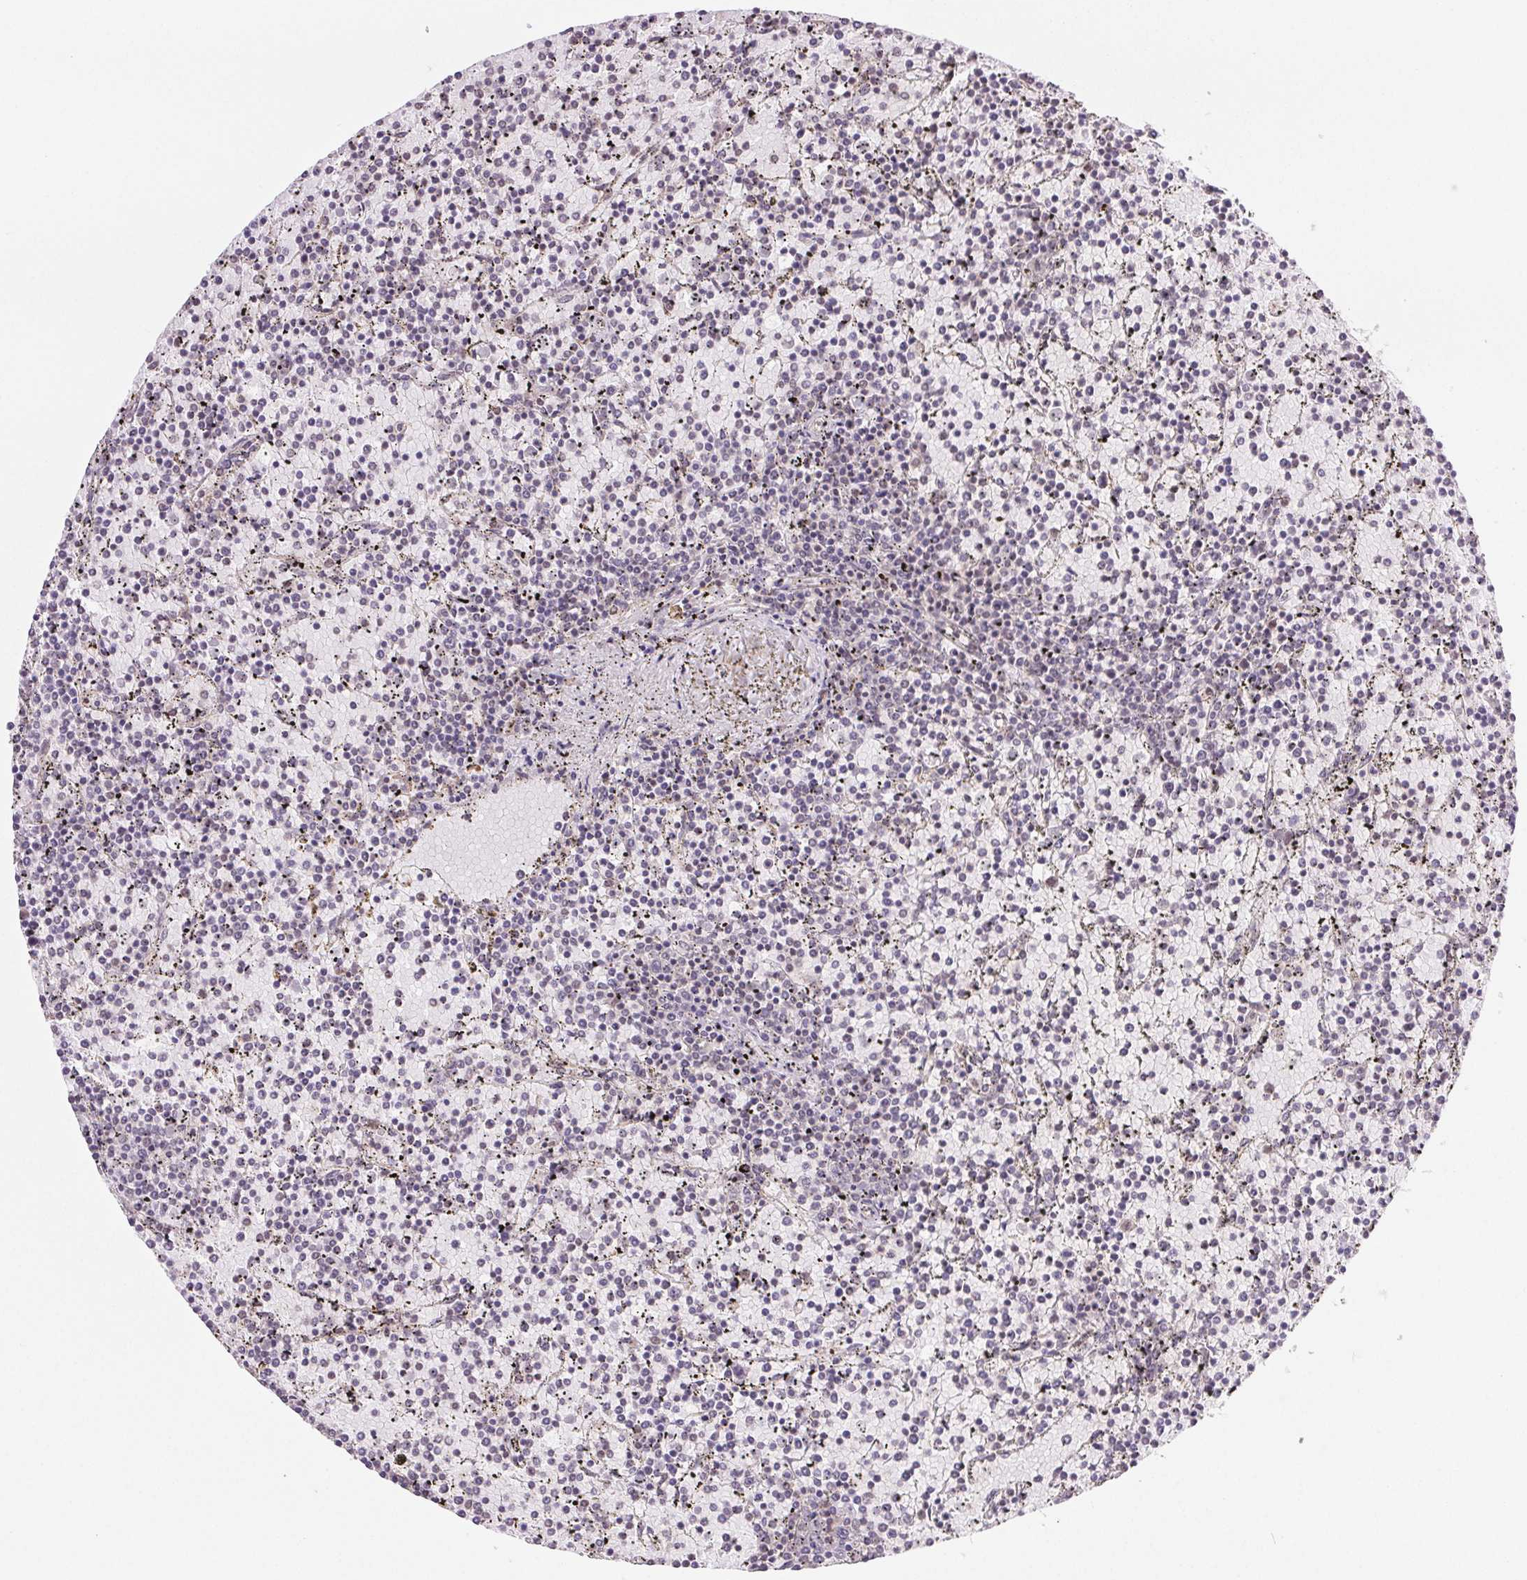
{"staining": {"intensity": "negative", "quantity": "none", "location": "none"}, "tissue": "lymphoma", "cell_type": "Tumor cells", "image_type": "cancer", "snomed": [{"axis": "morphology", "description": "Malignant lymphoma, non-Hodgkin's type, Low grade"}, {"axis": "topography", "description": "Spleen"}], "caption": "This is a micrograph of immunohistochemistry staining of lymphoma, which shows no positivity in tumor cells.", "gene": "PRPF18", "patient": {"sex": "female", "age": 77}}